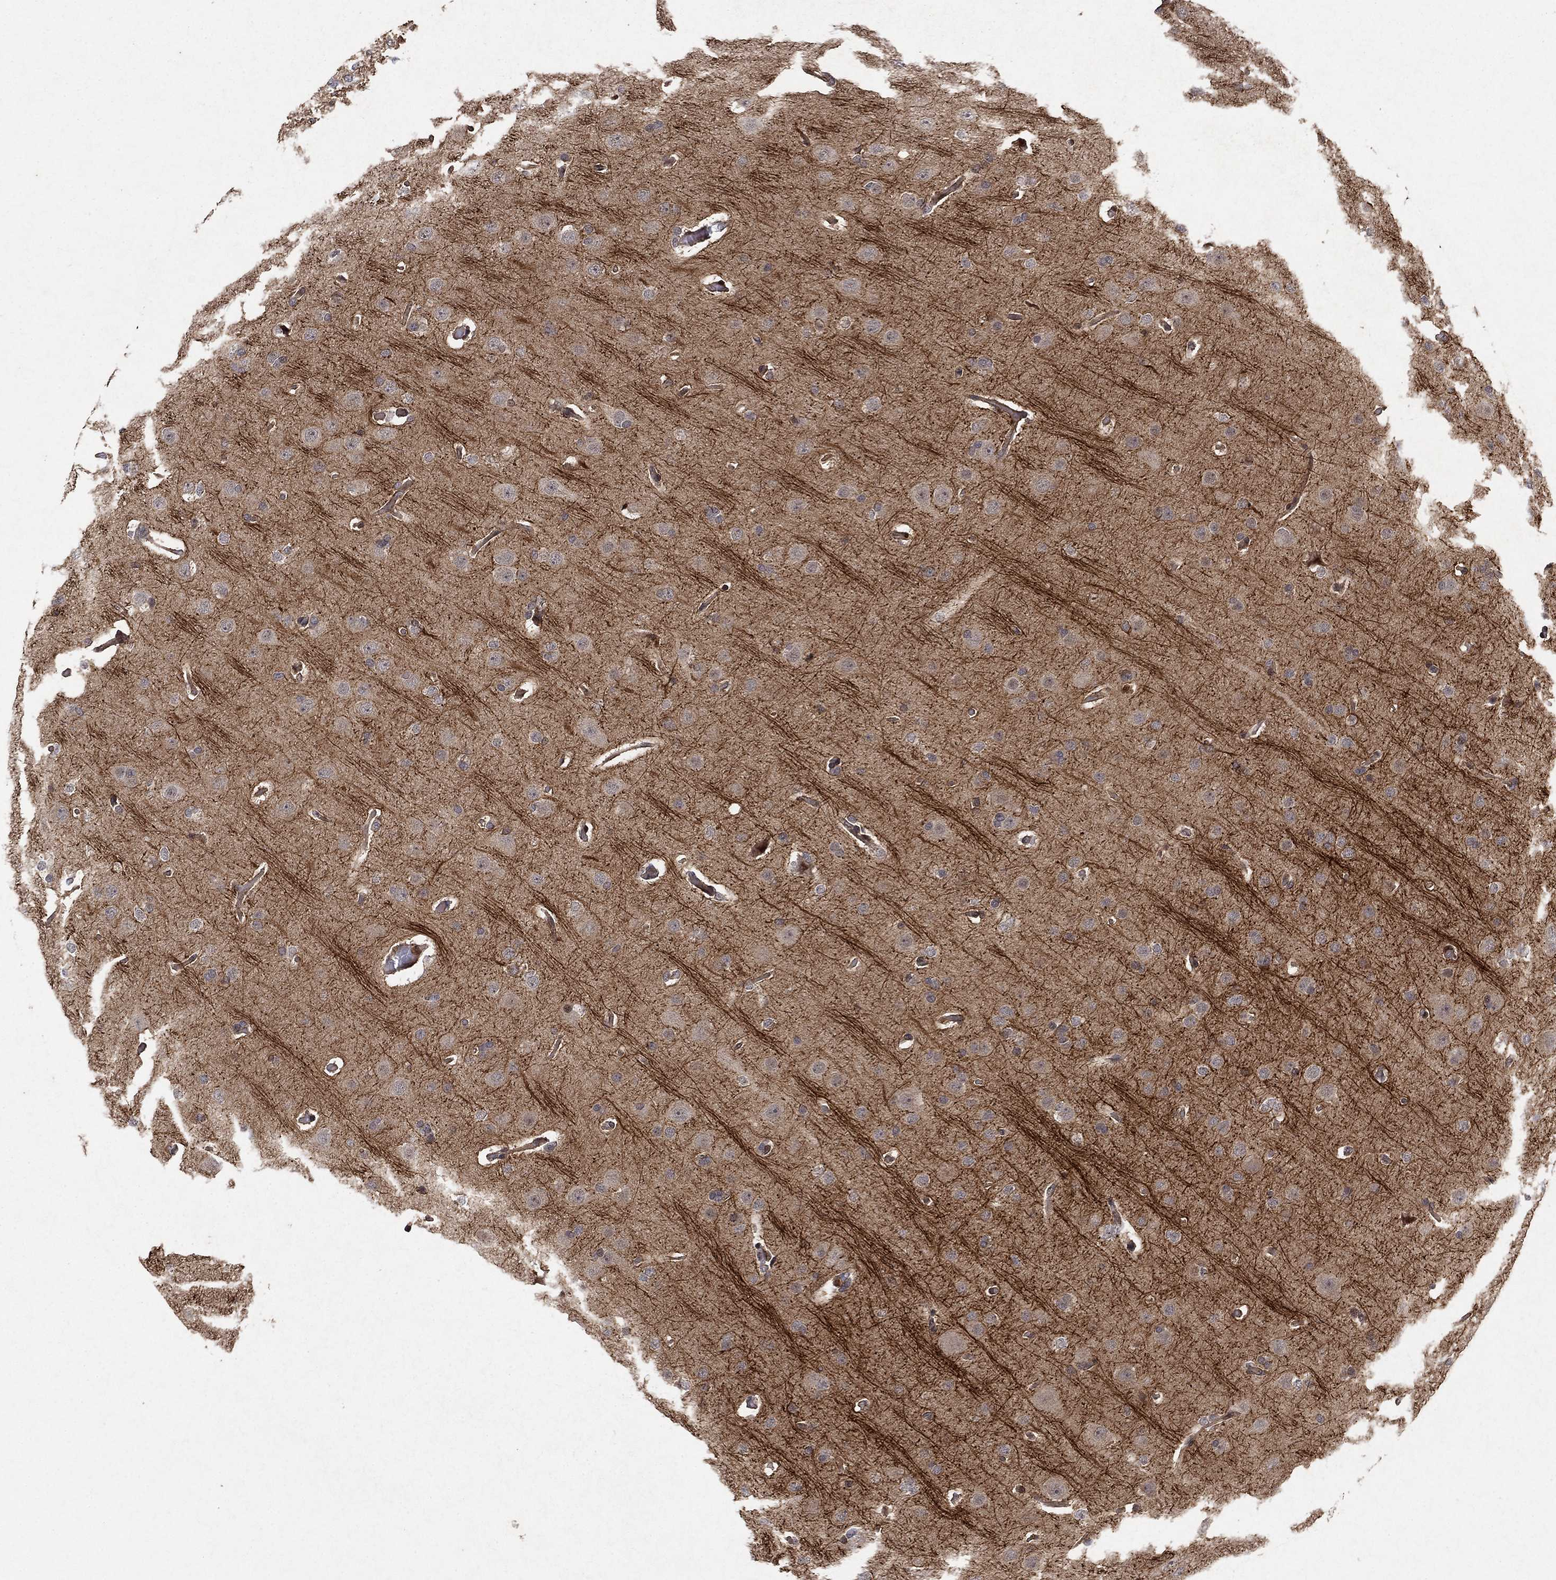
{"staining": {"intensity": "strong", "quantity": "<25%", "location": "cytoplasmic/membranous"}, "tissue": "glioma", "cell_type": "Tumor cells", "image_type": "cancer", "snomed": [{"axis": "morphology", "description": "Glioma, malignant, Low grade"}, {"axis": "topography", "description": "Brain"}], "caption": "Immunohistochemistry (IHC) image of neoplastic tissue: glioma stained using immunohistochemistry (IHC) shows medium levels of strong protein expression localized specifically in the cytoplasmic/membranous of tumor cells, appearing as a cytoplasmic/membranous brown color.", "gene": "CCDC66", "patient": {"sex": "male", "age": 41}}